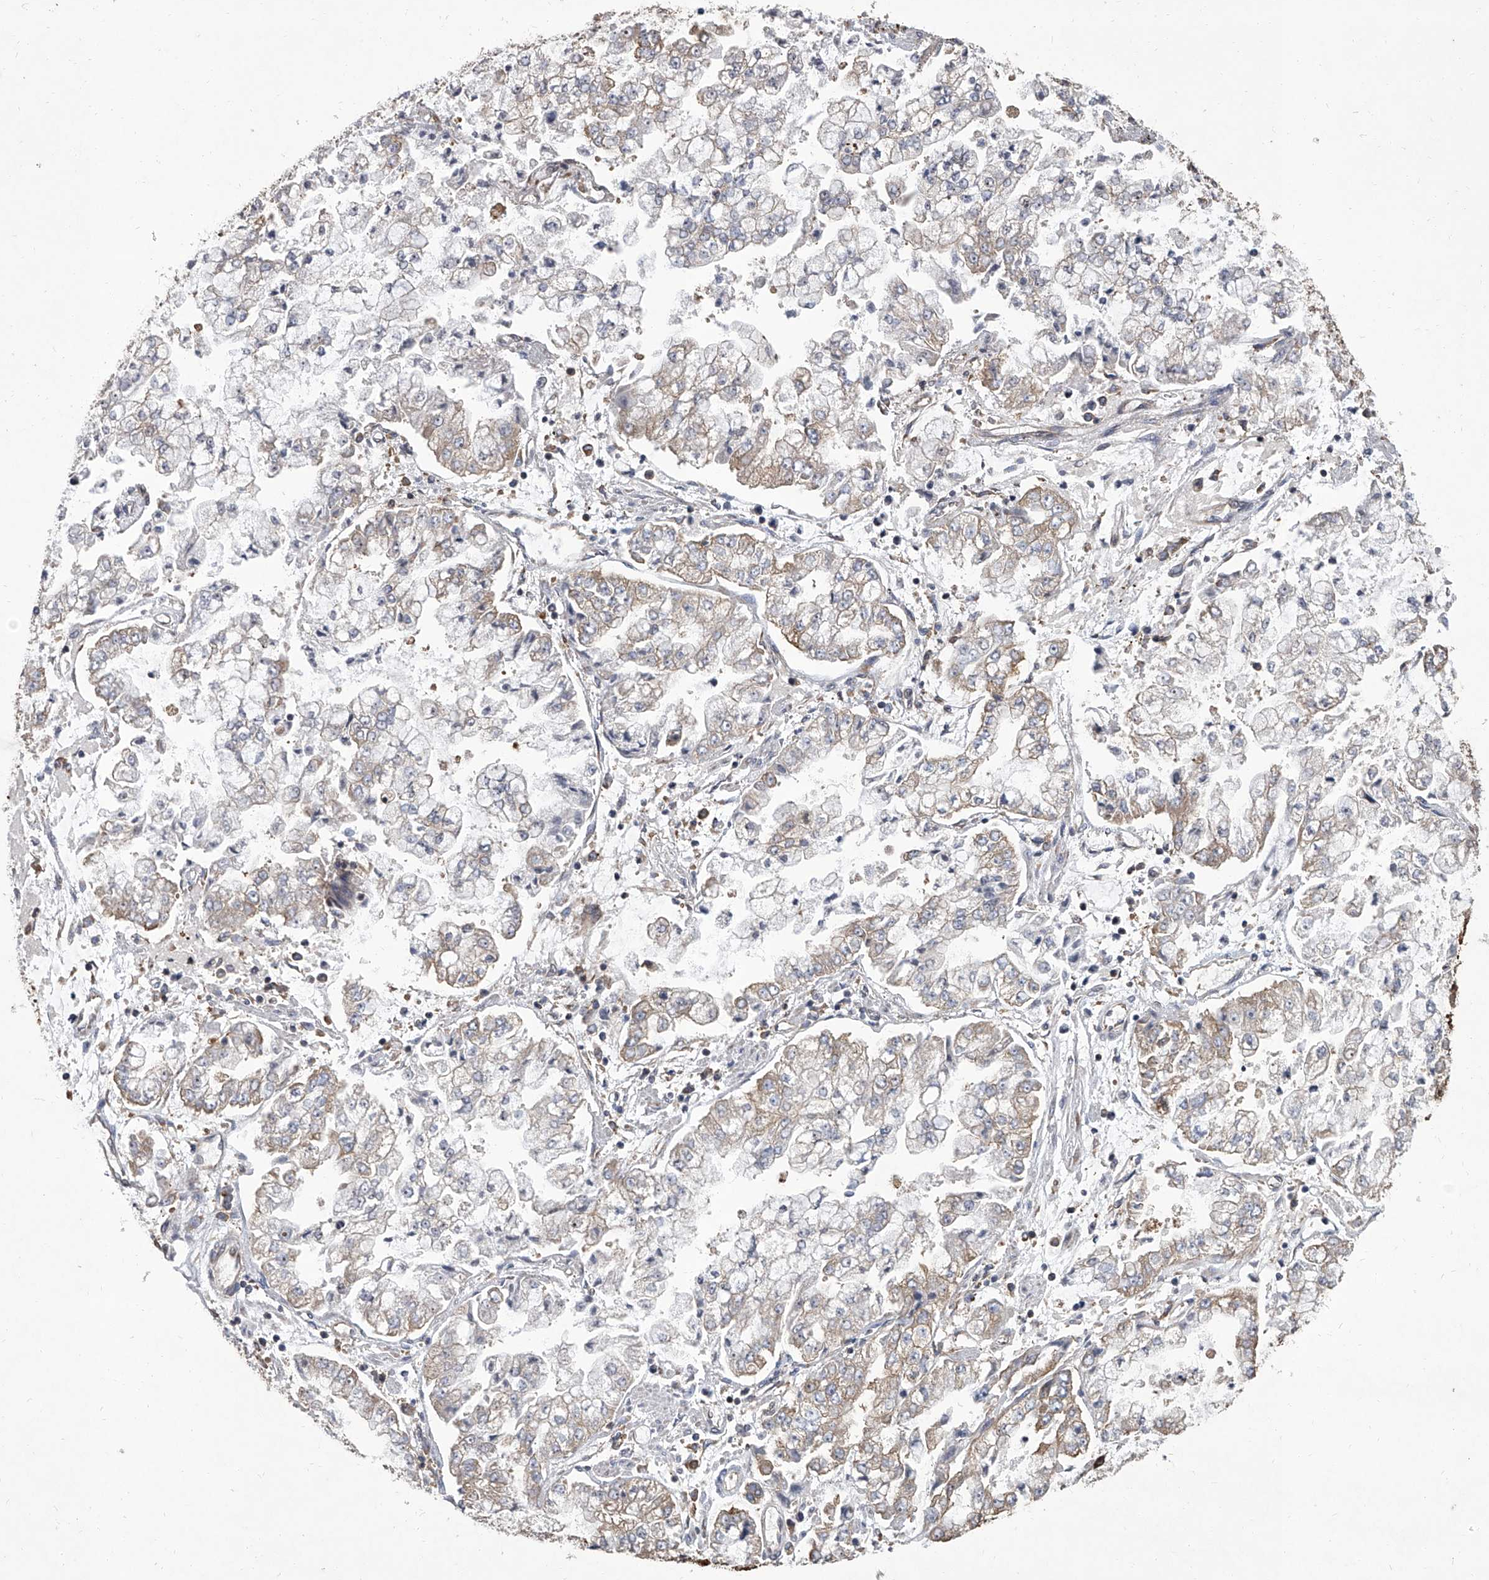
{"staining": {"intensity": "moderate", "quantity": "<25%", "location": "cytoplasmic/membranous"}, "tissue": "stomach cancer", "cell_type": "Tumor cells", "image_type": "cancer", "snomed": [{"axis": "morphology", "description": "Adenocarcinoma, NOS"}, {"axis": "topography", "description": "Stomach"}], "caption": "Immunohistochemistry micrograph of human stomach cancer (adenocarcinoma) stained for a protein (brown), which displays low levels of moderate cytoplasmic/membranous positivity in approximately <25% of tumor cells.", "gene": "EIF2S2", "patient": {"sex": "male", "age": 76}}